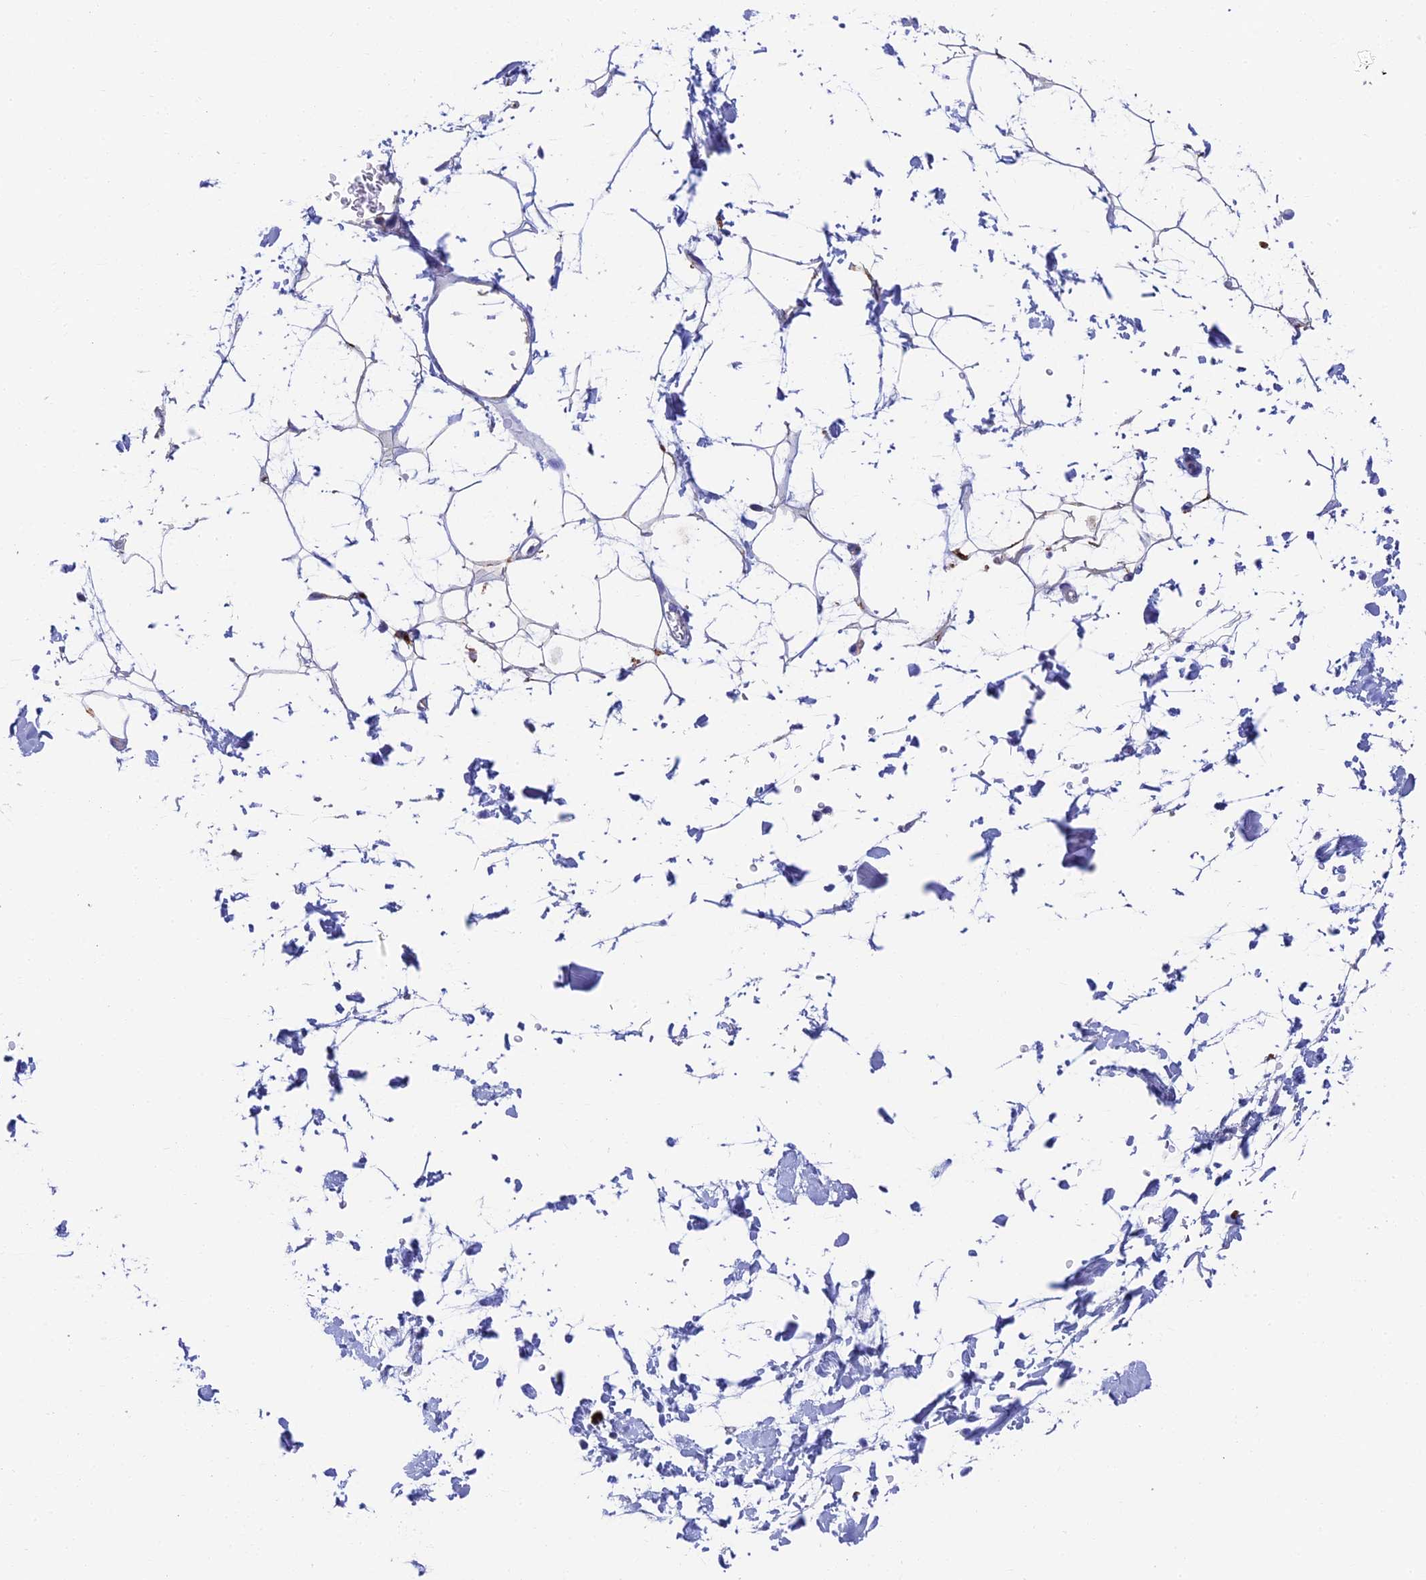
{"staining": {"intensity": "negative", "quantity": "none", "location": "none"}, "tissue": "adipose tissue", "cell_type": "Adipocytes", "image_type": "normal", "snomed": [{"axis": "morphology", "description": "Normal tissue, NOS"}, {"axis": "topography", "description": "Soft tissue"}], "caption": "Immunohistochemical staining of unremarkable adipose tissue reveals no significant expression in adipocytes. (DAB (3,3'-diaminobenzidine) immunohistochemistry visualized using brightfield microscopy, high magnification).", "gene": "ADAMTS13", "patient": {"sex": "male", "age": 72}}